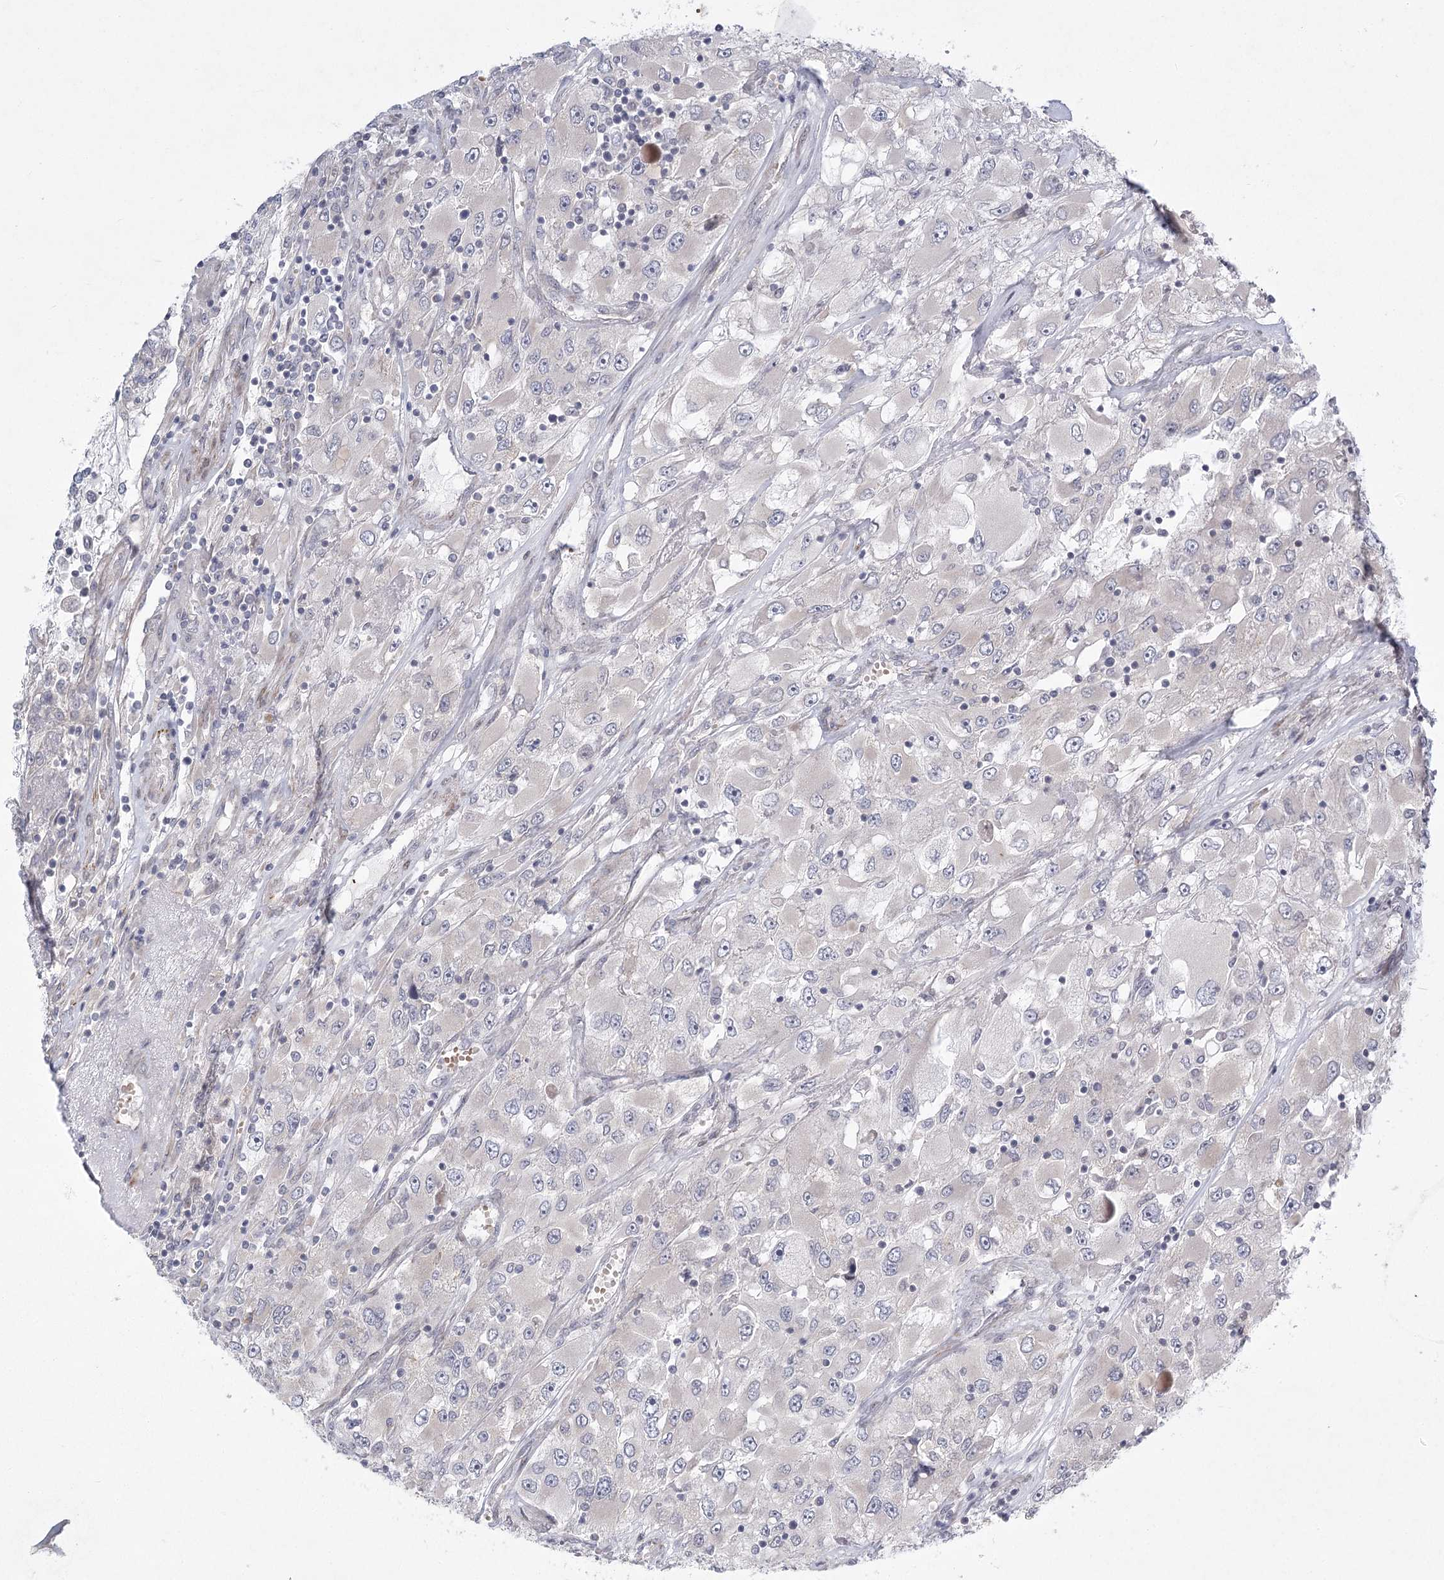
{"staining": {"intensity": "negative", "quantity": "none", "location": "none"}, "tissue": "renal cancer", "cell_type": "Tumor cells", "image_type": "cancer", "snomed": [{"axis": "morphology", "description": "Adenocarcinoma, NOS"}, {"axis": "topography", "description": "Kidney"}], "caption": "A high-resolution histopathology image shows immunohistochemistry (IHC) staining of renal cancer, which exhibits no significant positivity in tumor cells.", "gene": "MEPE", "patient": {"sex": "female", "age": 52}}